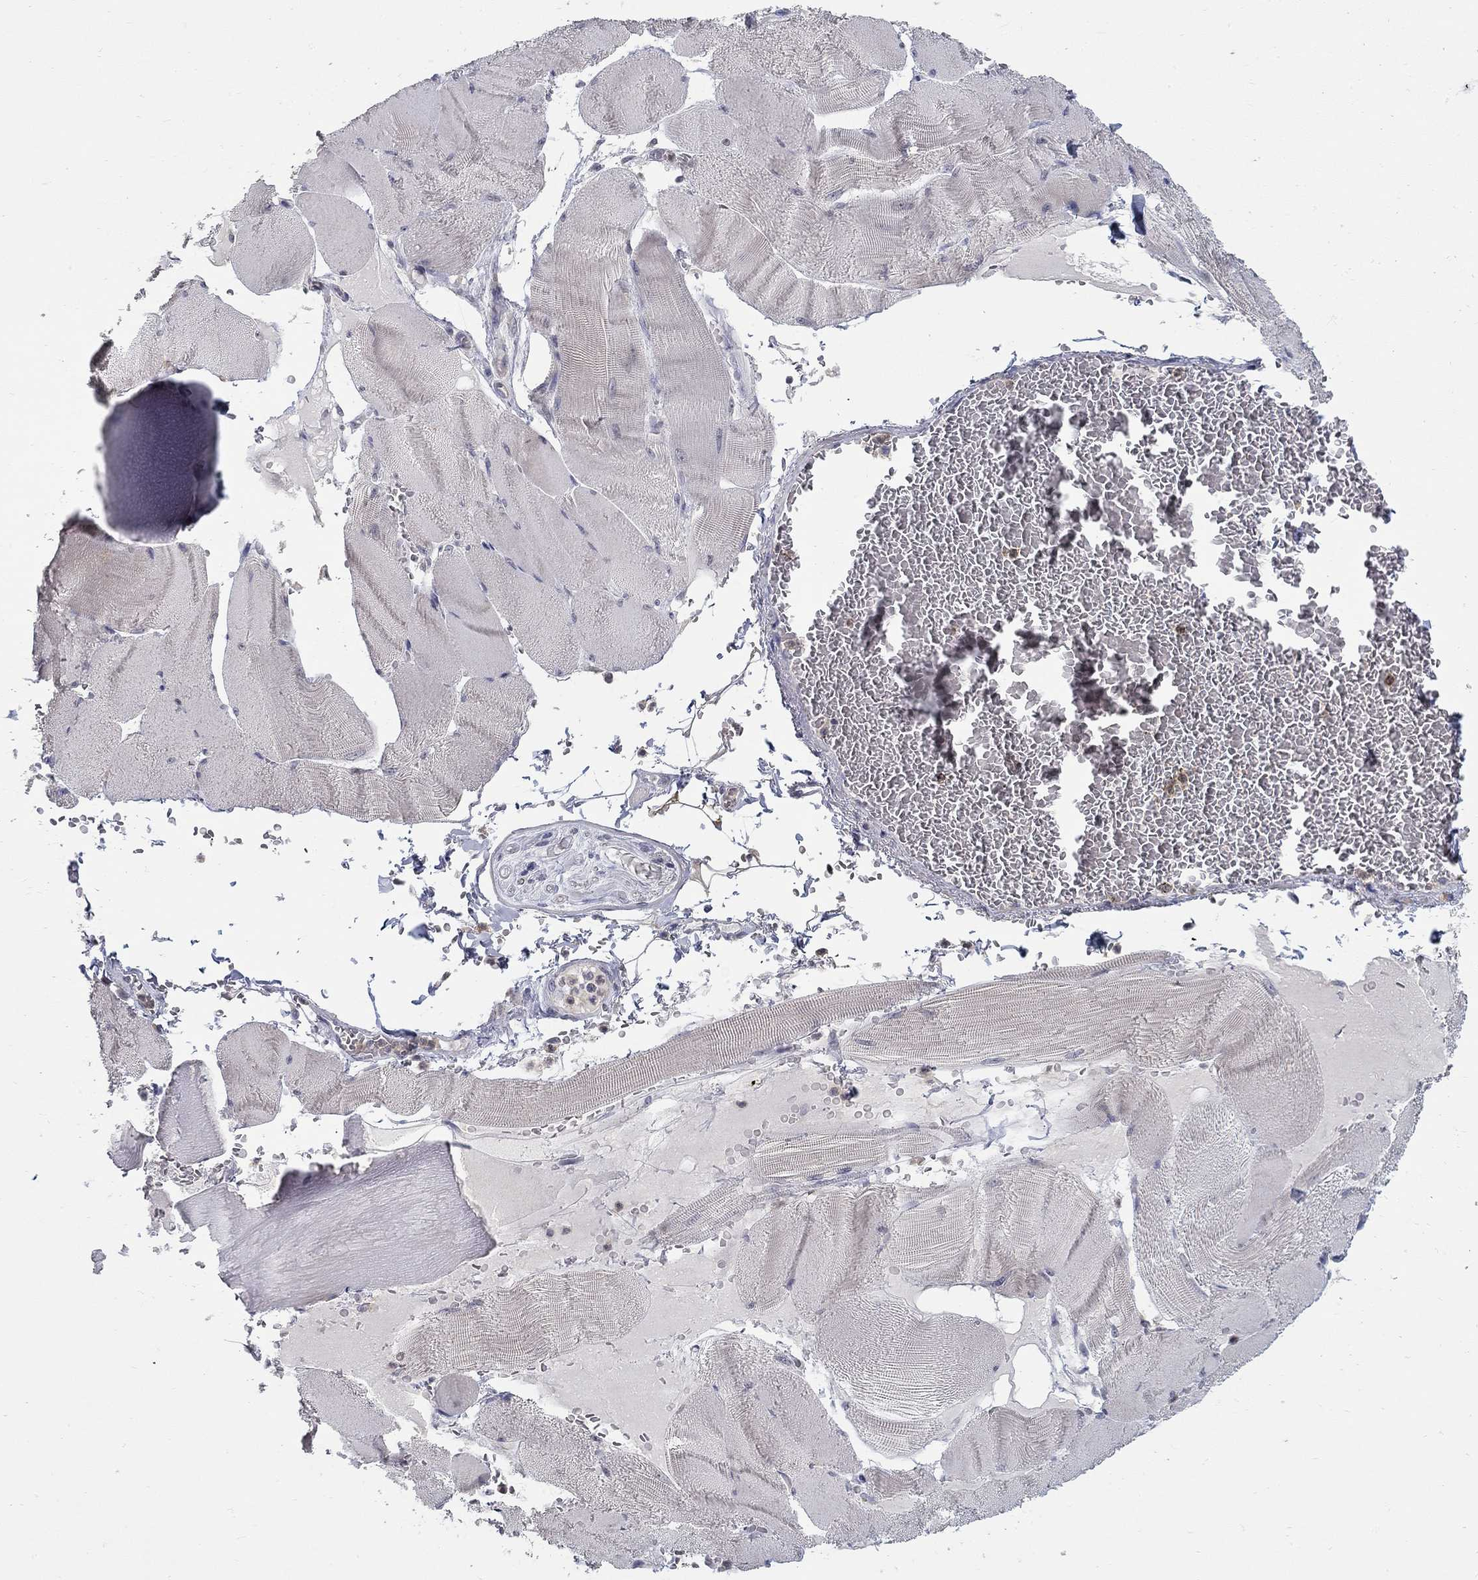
{"staining": {"intensity": "negative", "quantity": "none", "location": "none"}, "tissue": "skeletal muscle", "cell_type": "Myocytes", "image_type": "normal", "snomed": [{"axis": "morphology", "description": "Normal tissue, NOS"}, {"axis": "topography", "description": "Skeletal muscle"}], "caption": "Myocytes show no significant staining in normal skeletal muscle.", "gene": "ABCA4", "patient": {"sex": "male", "age": 56}}